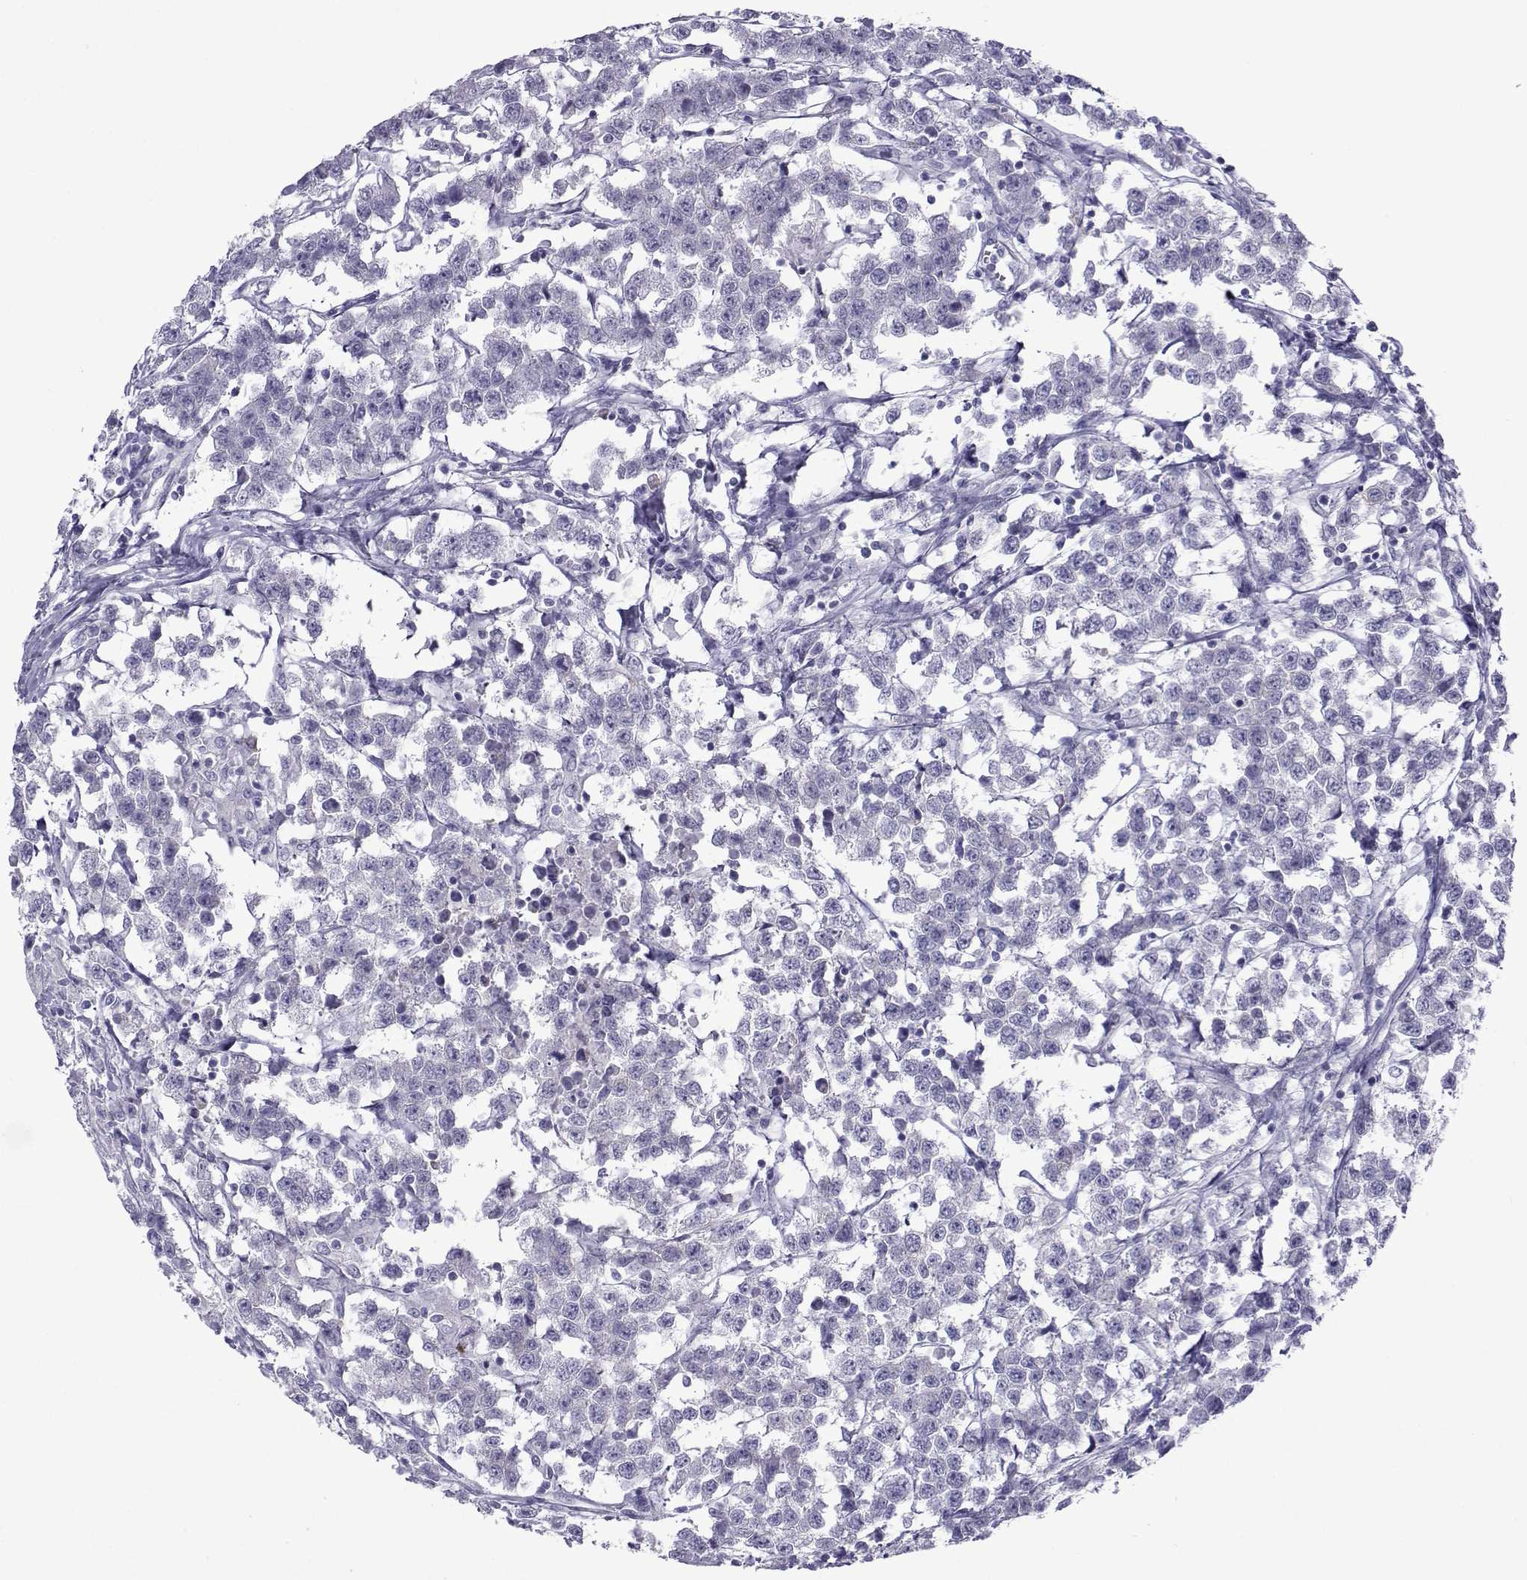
{"staining": {"intensity": "negative", "quantity": "none", "location": "none"}, "tissue": "testis cancer", "cell_type": "Tumor cells", "image_type": "cancer", "snomed": [{"axis": "morphology", "description": "Seminoma, NOS"}, {"axis": "topography", "description": "Testis"}], "caption": "DAB immunohistochemical staining of testis seminoma displays no significant expression in tumor cells.", "gene": "COL22A1", "patient": {"sex": "male", "age": 59}}